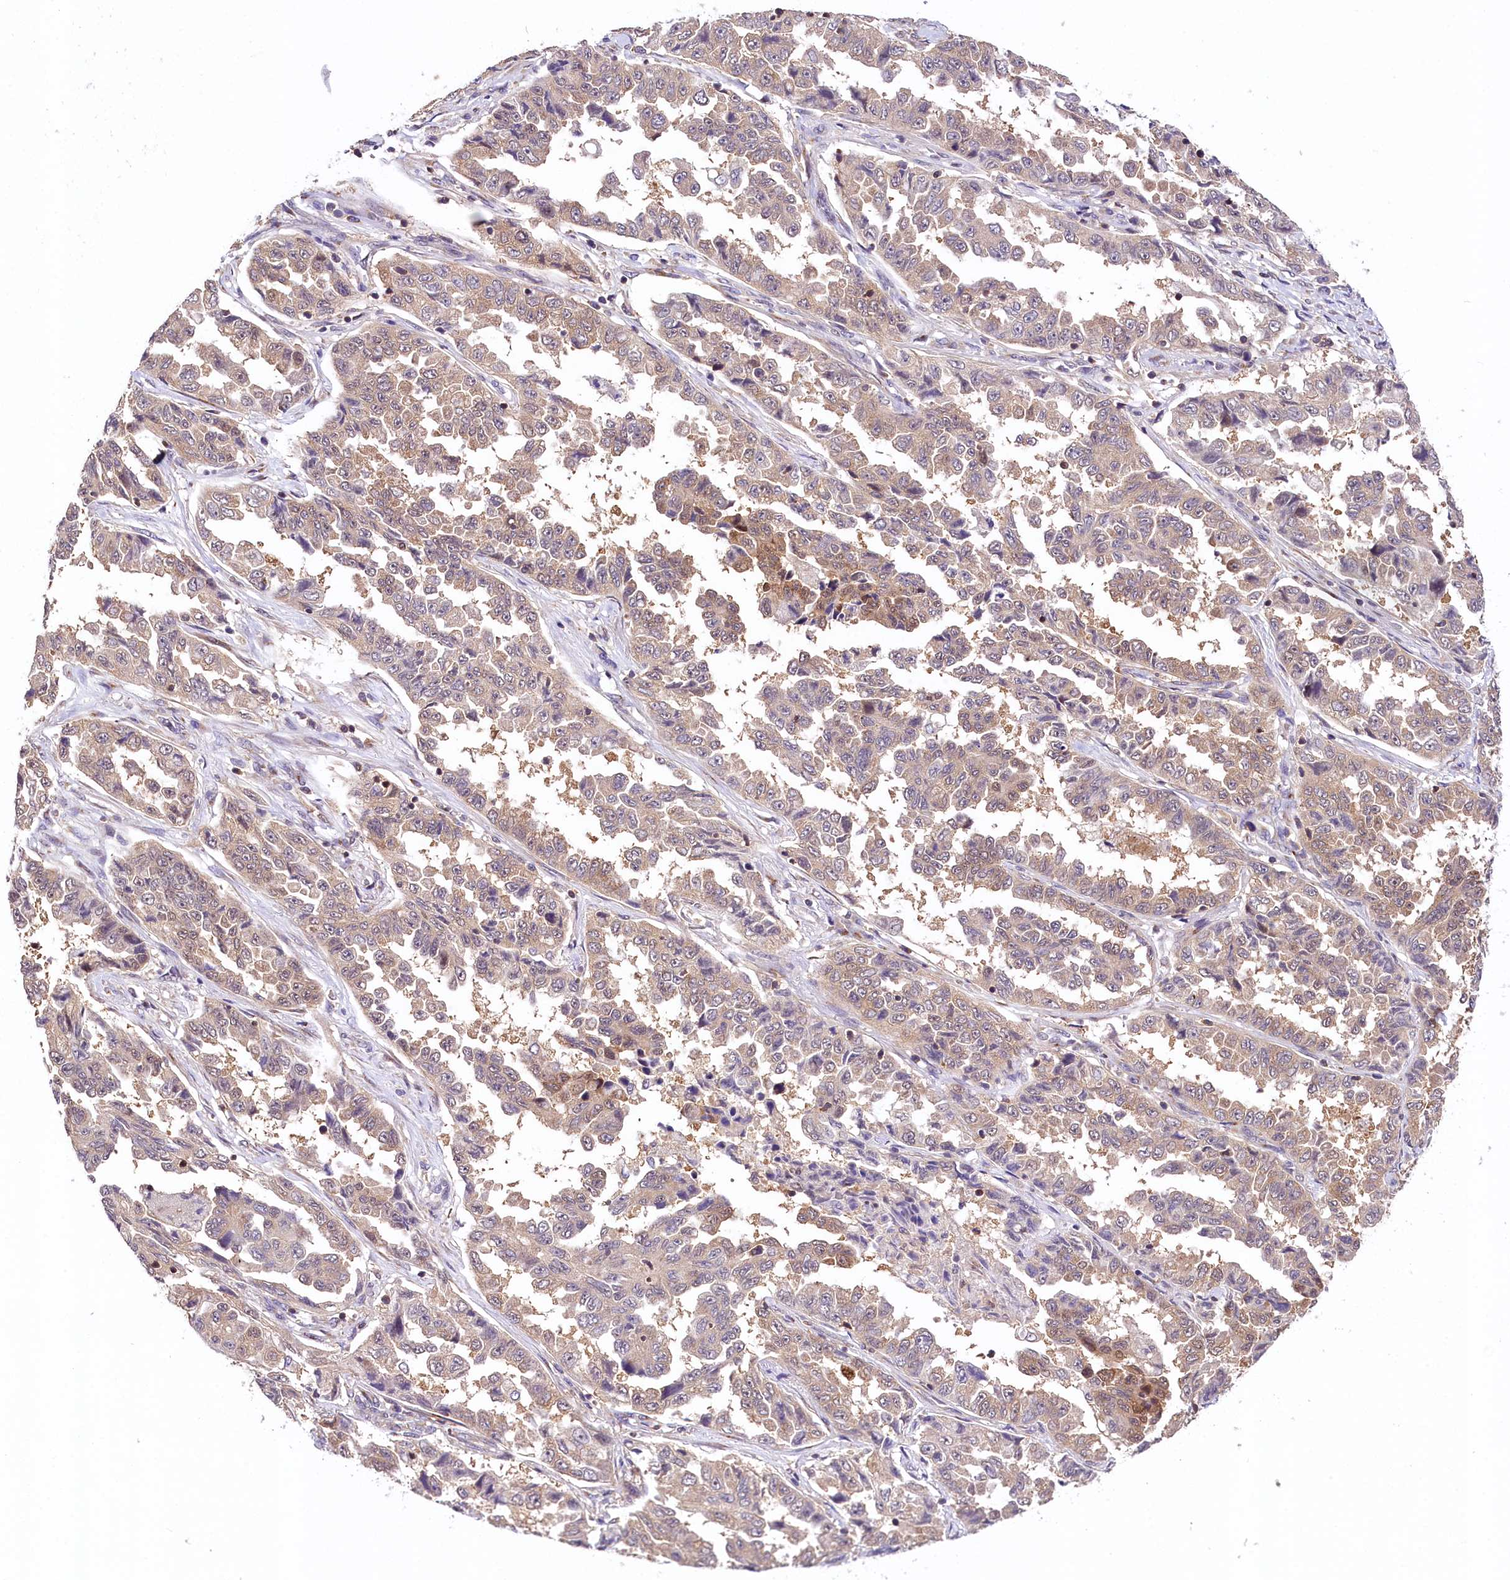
{"staining": {"intensity": "weak", "quantity": ">75%", "location": "cytoplasmic/membranous"}, "tissue": "lung cancer", "cell_type": "Tumor cells", "image_type": "cancer", "snomed": [{"axis": "morphology", "description": "Adenocarcinoma, NOS"}, {"axis": "topography", "description": "Lung"}], "caption": "Immunohistochemistry (DAB (3,3'-diaminobenzidine)) staining of human lung adenocarcinoma reveals weak cytoplasmic/membranous protein staining in approximately >75% of tumor cells.", "gene": "CHORDC1", "patient": {"sex": "female", "age": 51}}